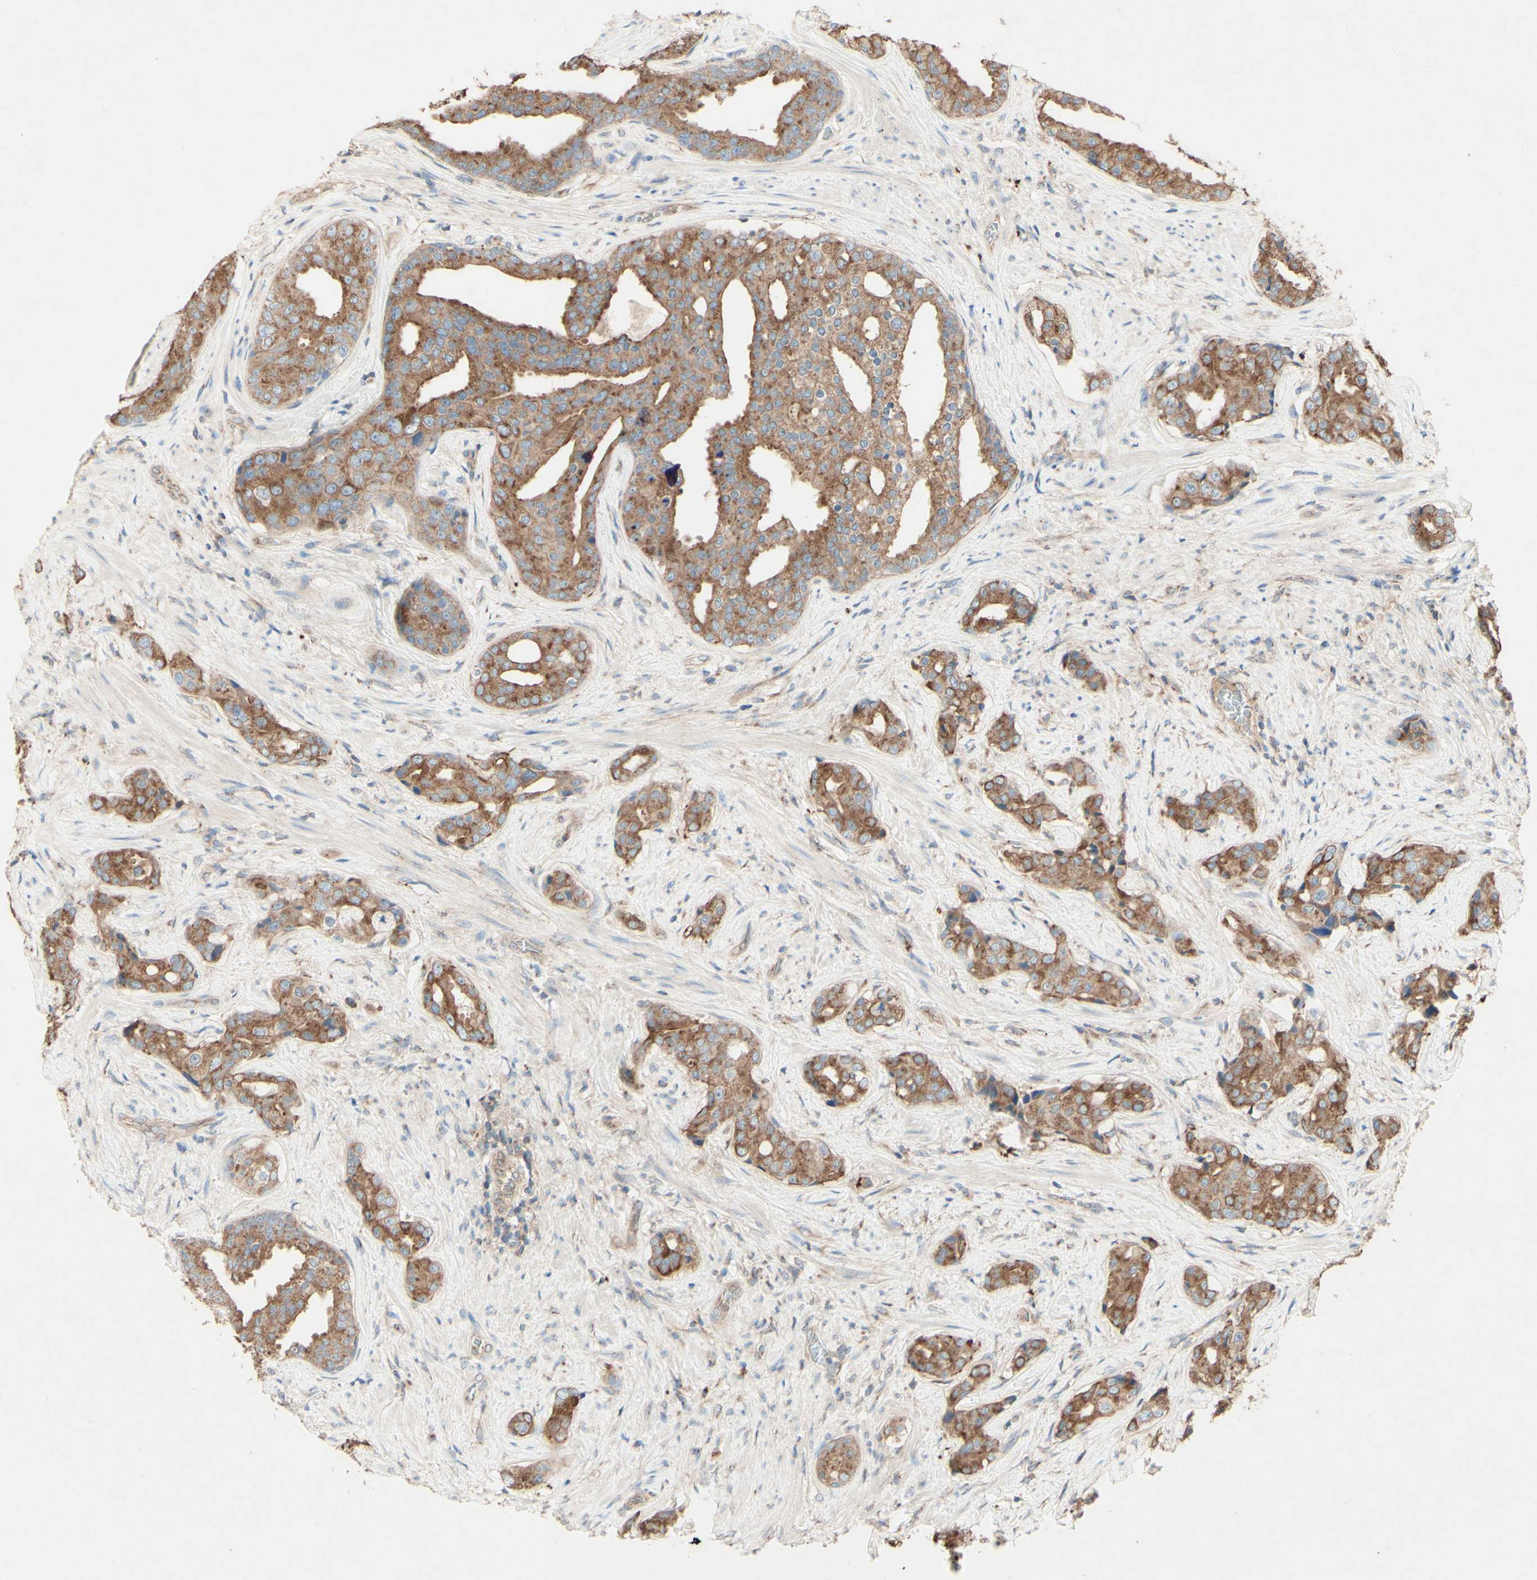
{"staining": {"intensity": "moderate", "quantity": ">75%", "location": "cytoplasmic/membranous"}, "tissue": "prostate cancer", "cell_type": "Tumor cells", "image_type": "cancer", "snomed": [{"axis": "morphology", "description": "Adenocarcinoma, High grade"}, {"axis": "topography", "description": "Prostate"}], "caption": "The photomicrograph shows a brown stain indicating the presence of a protein in the cytoplasmic/membranous of tumor cells in adenocarcinoma (high-grade) (prostate).", "gene": "MTM1", "patient": {"sex": "male", "age": 71}}